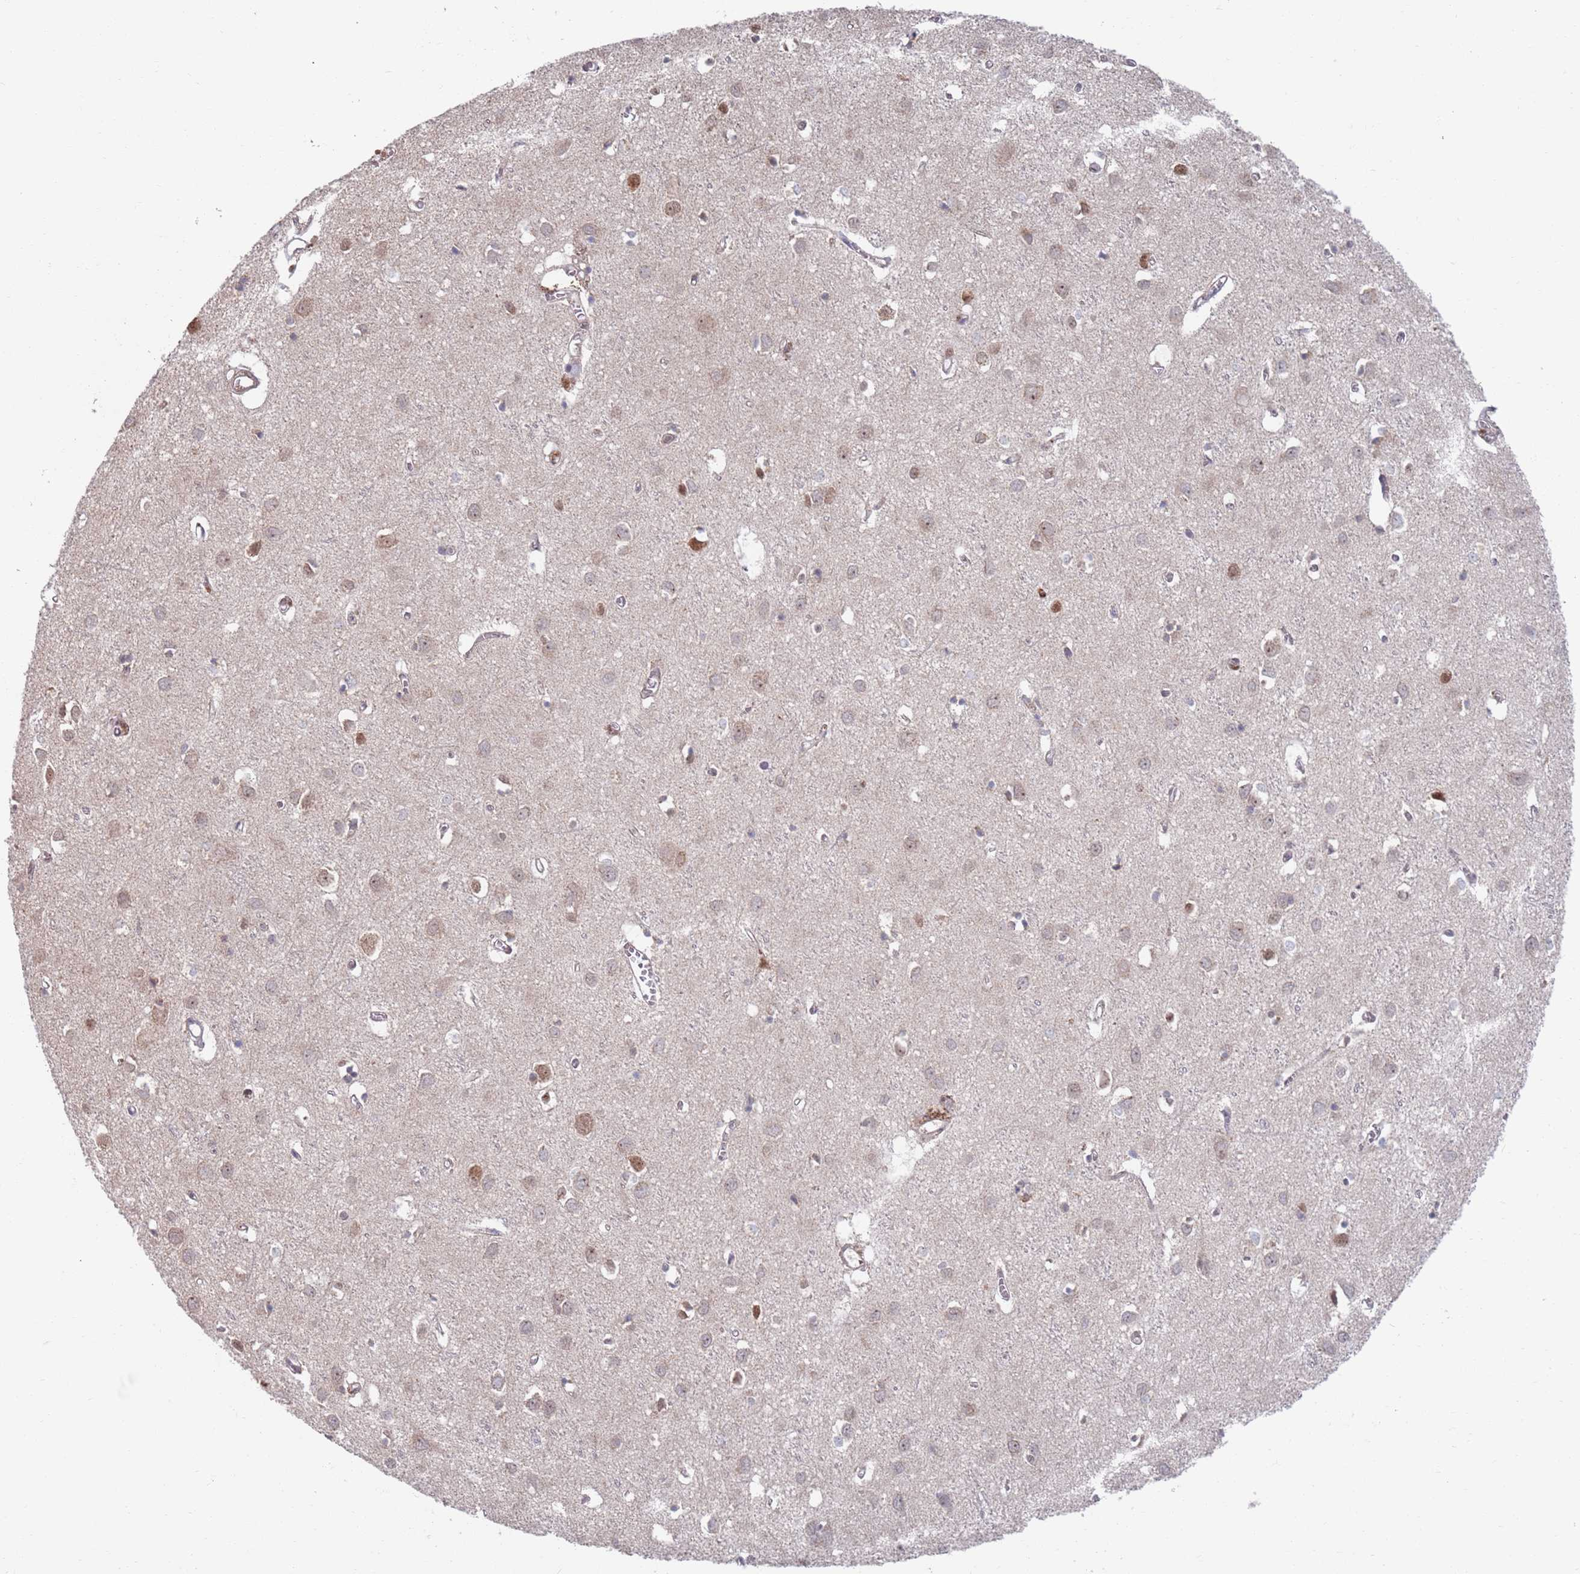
{"staining": {"intensity": "moderate", "quantity": "25%-75%", "location": "cytoplasmic/membranous"}, "tissue": "cerebral cortex", "cell_type": "Endothelial cells", "image_type": "normal", "snomed": [{"axis": "morphology", "description": "Normal tissue, NOS"}, {"axis": "topography", "description": "Cerebral cortex"}], "caption": "Immunohistochemical staining of normal human cerebral cortex displays moderate cytoplasmic/membranous protein expression in approximately 25%-75% of endothelial cells.", "gene": "RPP25", "patient": {"sex": "female", "age": 64}}